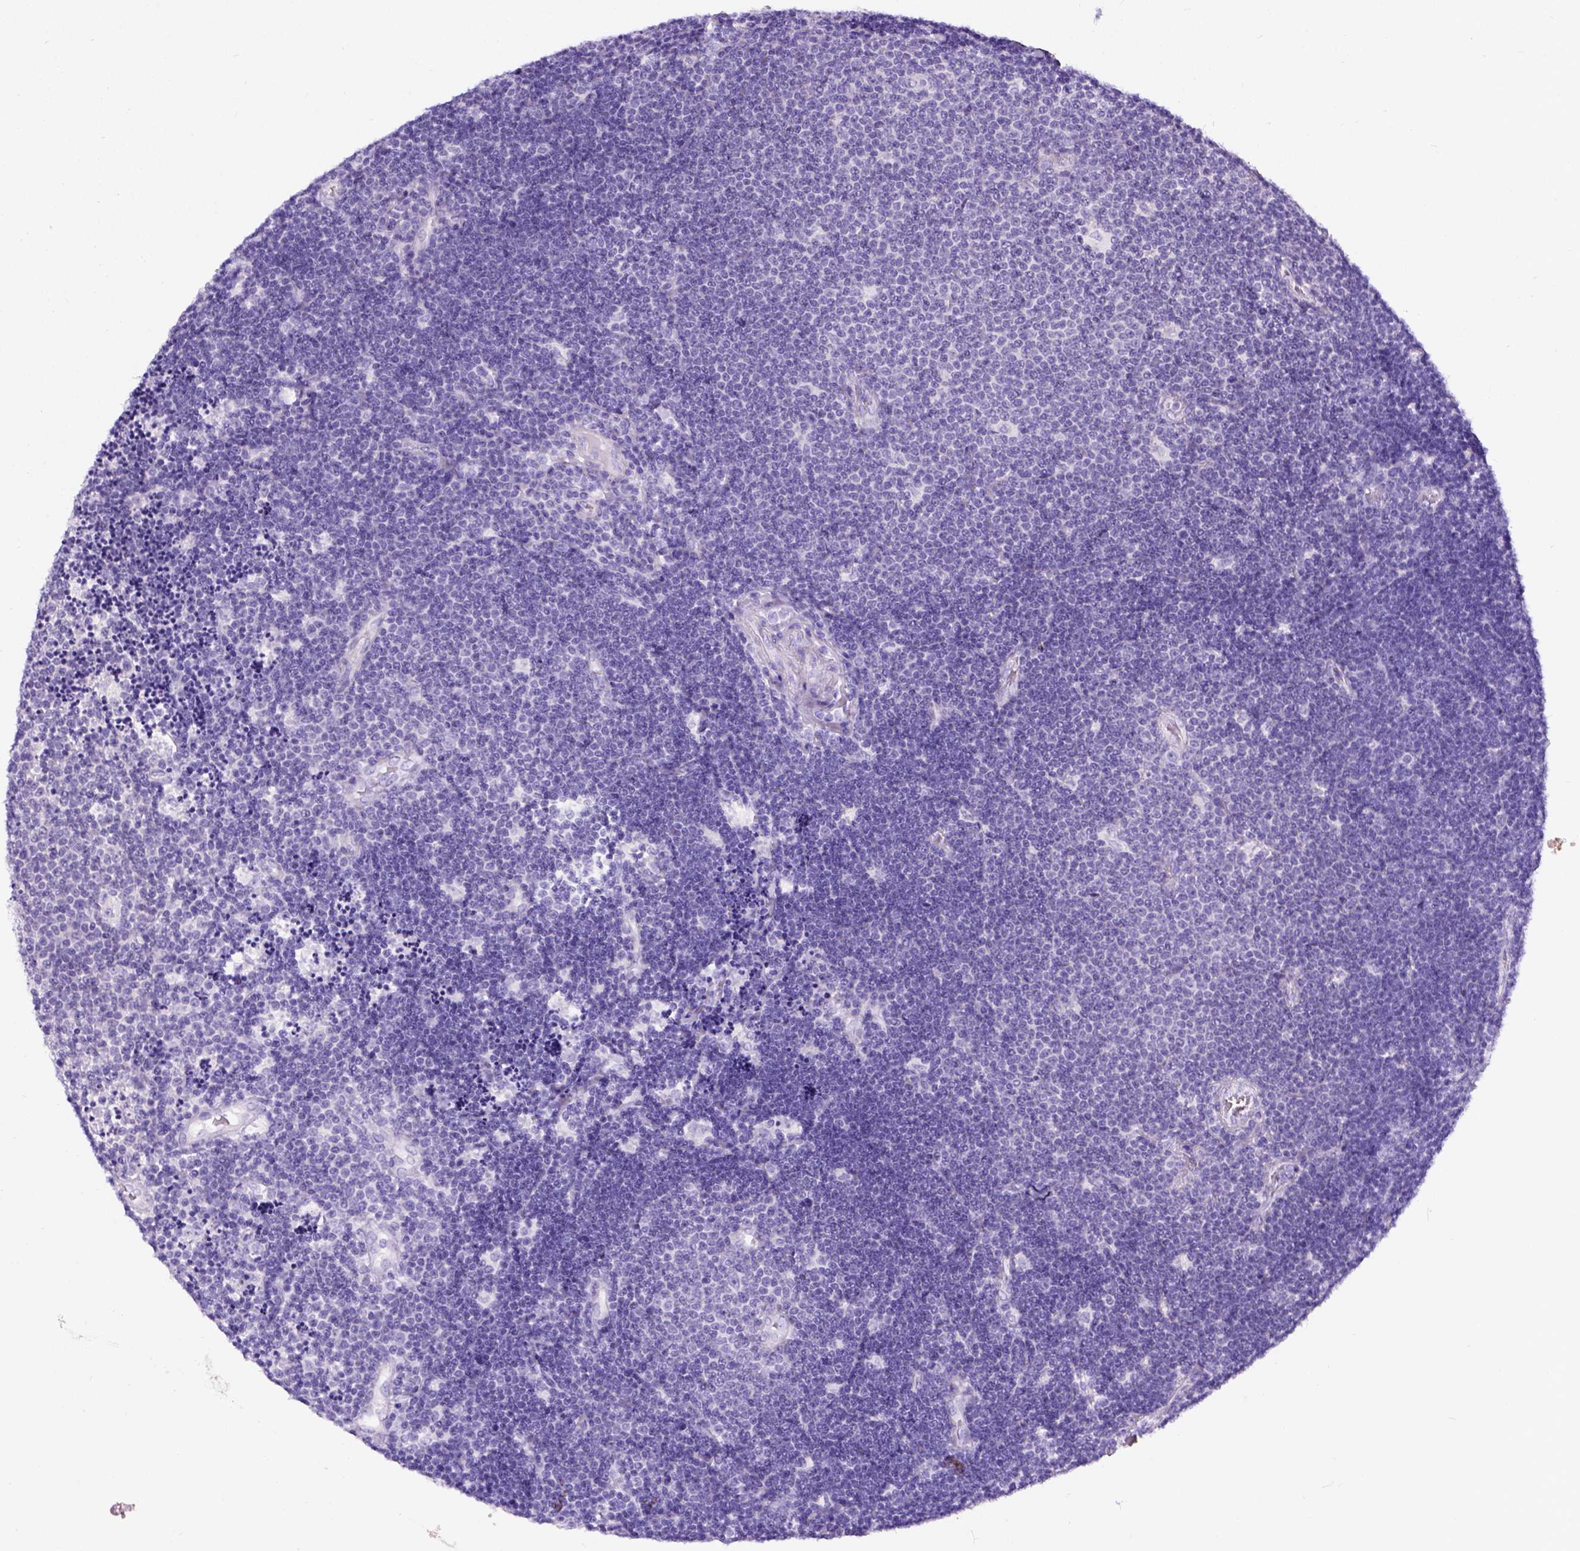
{"staining": {"intensity": "negative", "quantity": "none", "location": "none"}, "tissue": "lymphoma", "cell_type": "Tumor cells", "image_type": "cancer", "snomed": [{"axis": "morphology", "description": "Malignant lymphoma, non-Hodgkin's type, Low grade"}, {"axis": "topography", "description": "Brain"}], "caption": "Lymphoma was stained to show a protein in brown. There is no significant positivity in tumor cells.", "gene": "C7orf57", "patient": {"sex": "female", "age": 66}}